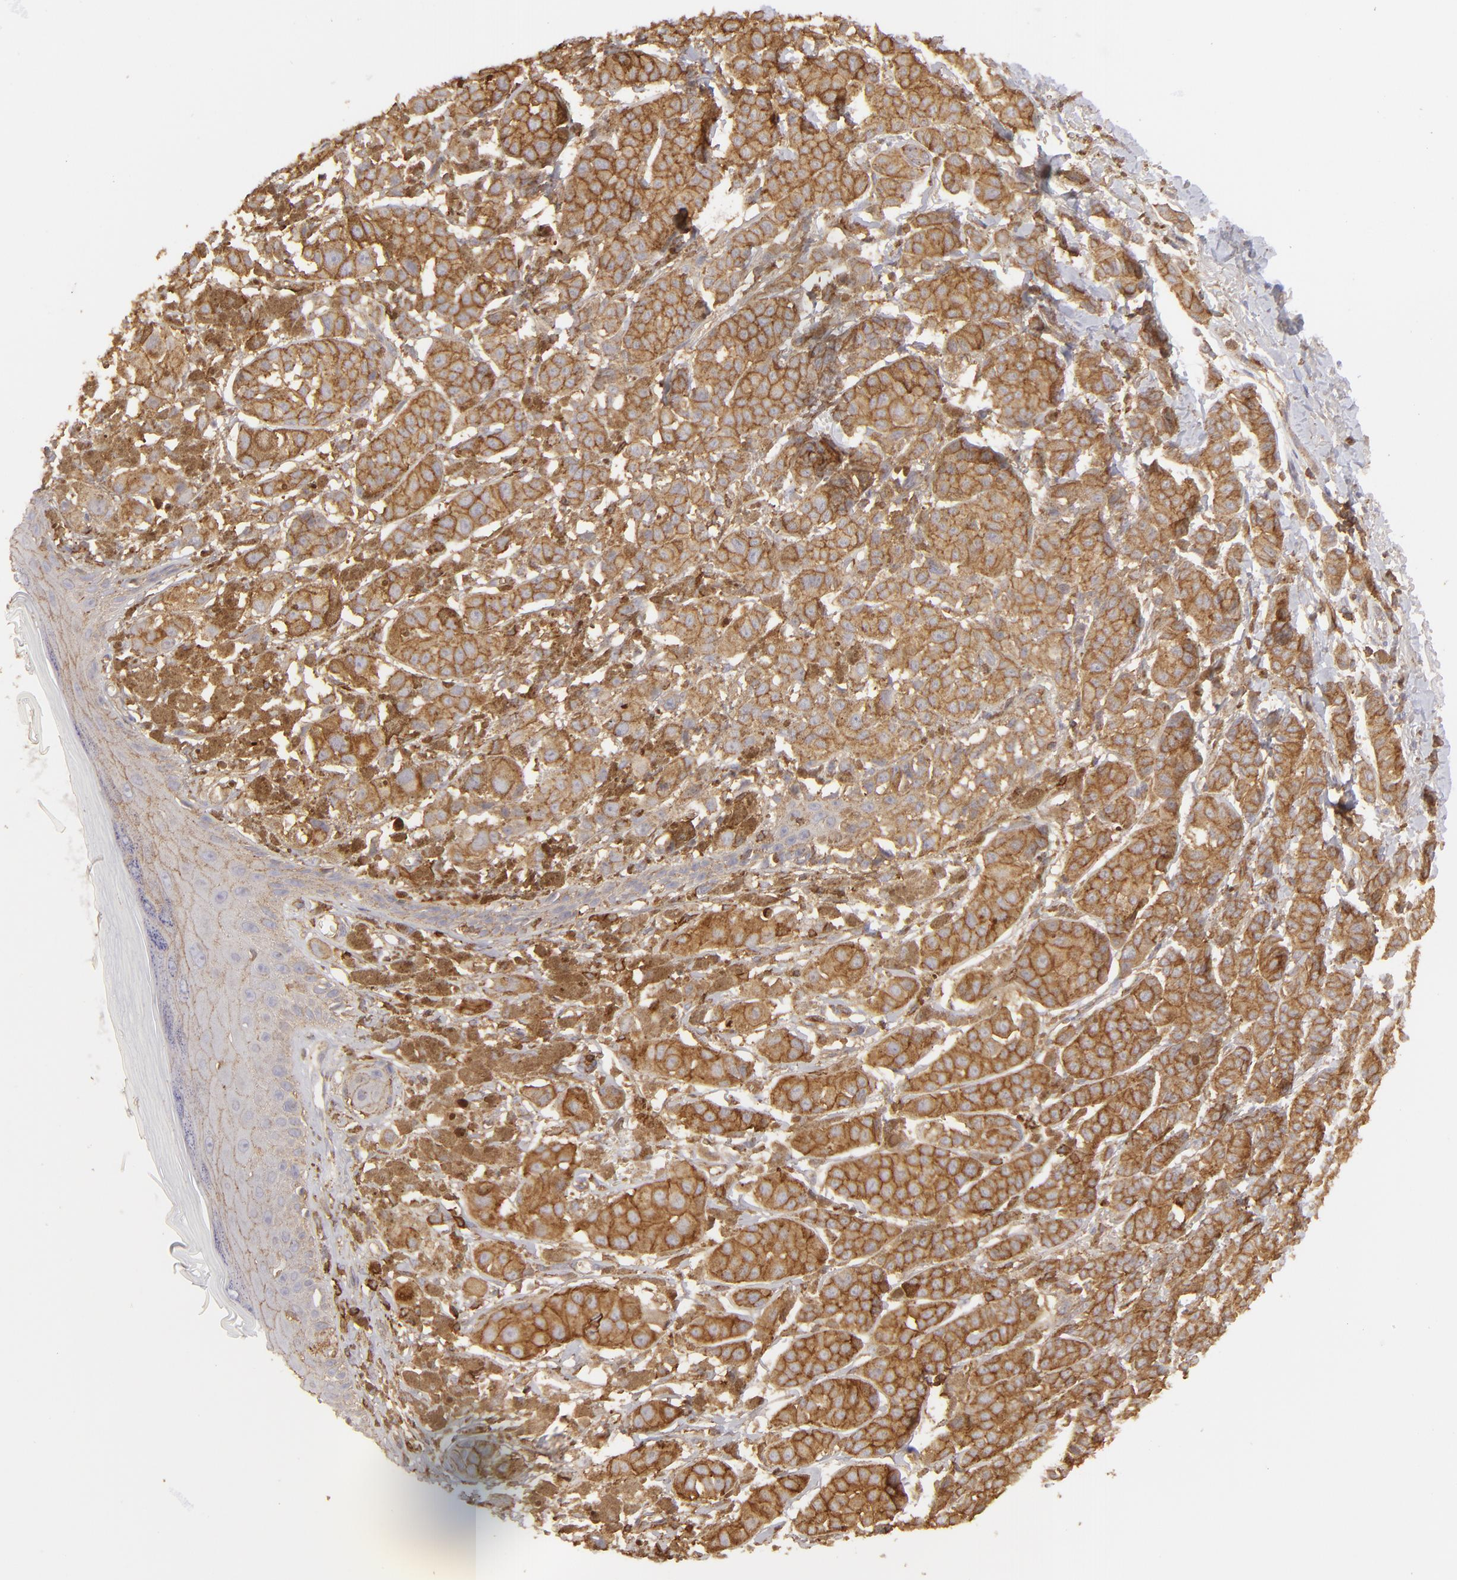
{"staining": {"intensity": "strong", "quantity": ">75%", "location": "cytoplasmic/membranous"}, "tissue": "melanoma", "cell_type": "Tumor cells", "image_type": "cancer", "snomed": [{"axis": "morphology", "description": "Malignant melanoma, NOS"}, {"axis": "topography", "description": "Skin"}], "caption": "Melanoma stained with immunohistochemistry (IHC) exhibits strong cytoplasmic/membranous positivity in about >75% of tumor cells.", "gene": "ACTB", "patient": {"sex": "male", "age": 76}}